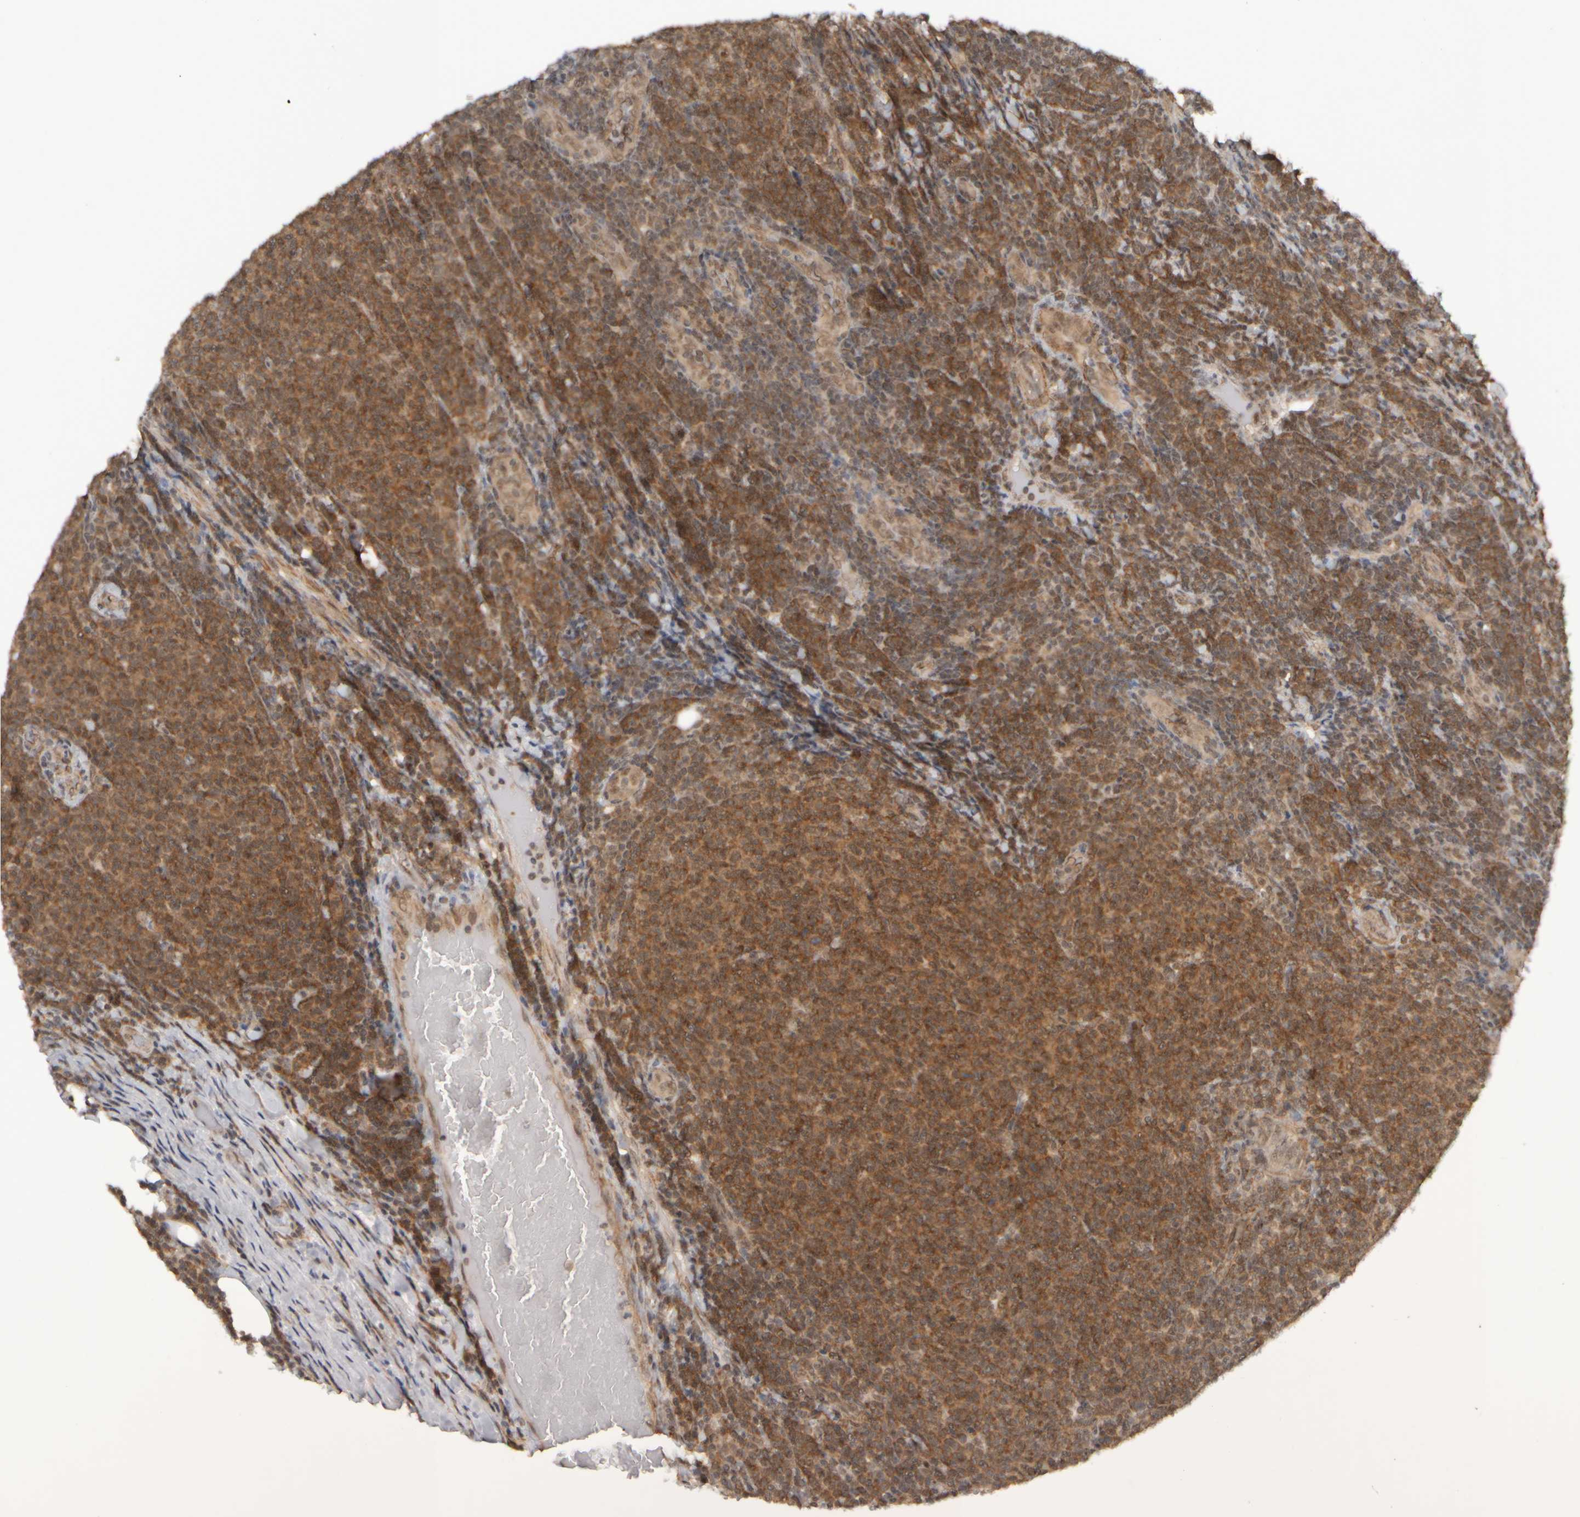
{"staining": {"intensity": "moderate", "quantity": ">75%", "location": "cytoplasmic/membranous"}, "tissue": "lymphoma", "cell_type": "Tumor cells", "image_type": "cancer", "snomed": [{"axis": "morphology", "description": "Malignant lymphoma, non-Hodgkin's type, Low grade"}, {"axis": "topography", "description": "Lymph node"}], "caption": "Lymphoma was stained to show a protein in brown. There is medium levels of moderate cytoplasmic/membranous positivity in about >75% of tumor cells.", "gene": "SYNRG", "patient": {"sex": "male", "age": 66}}